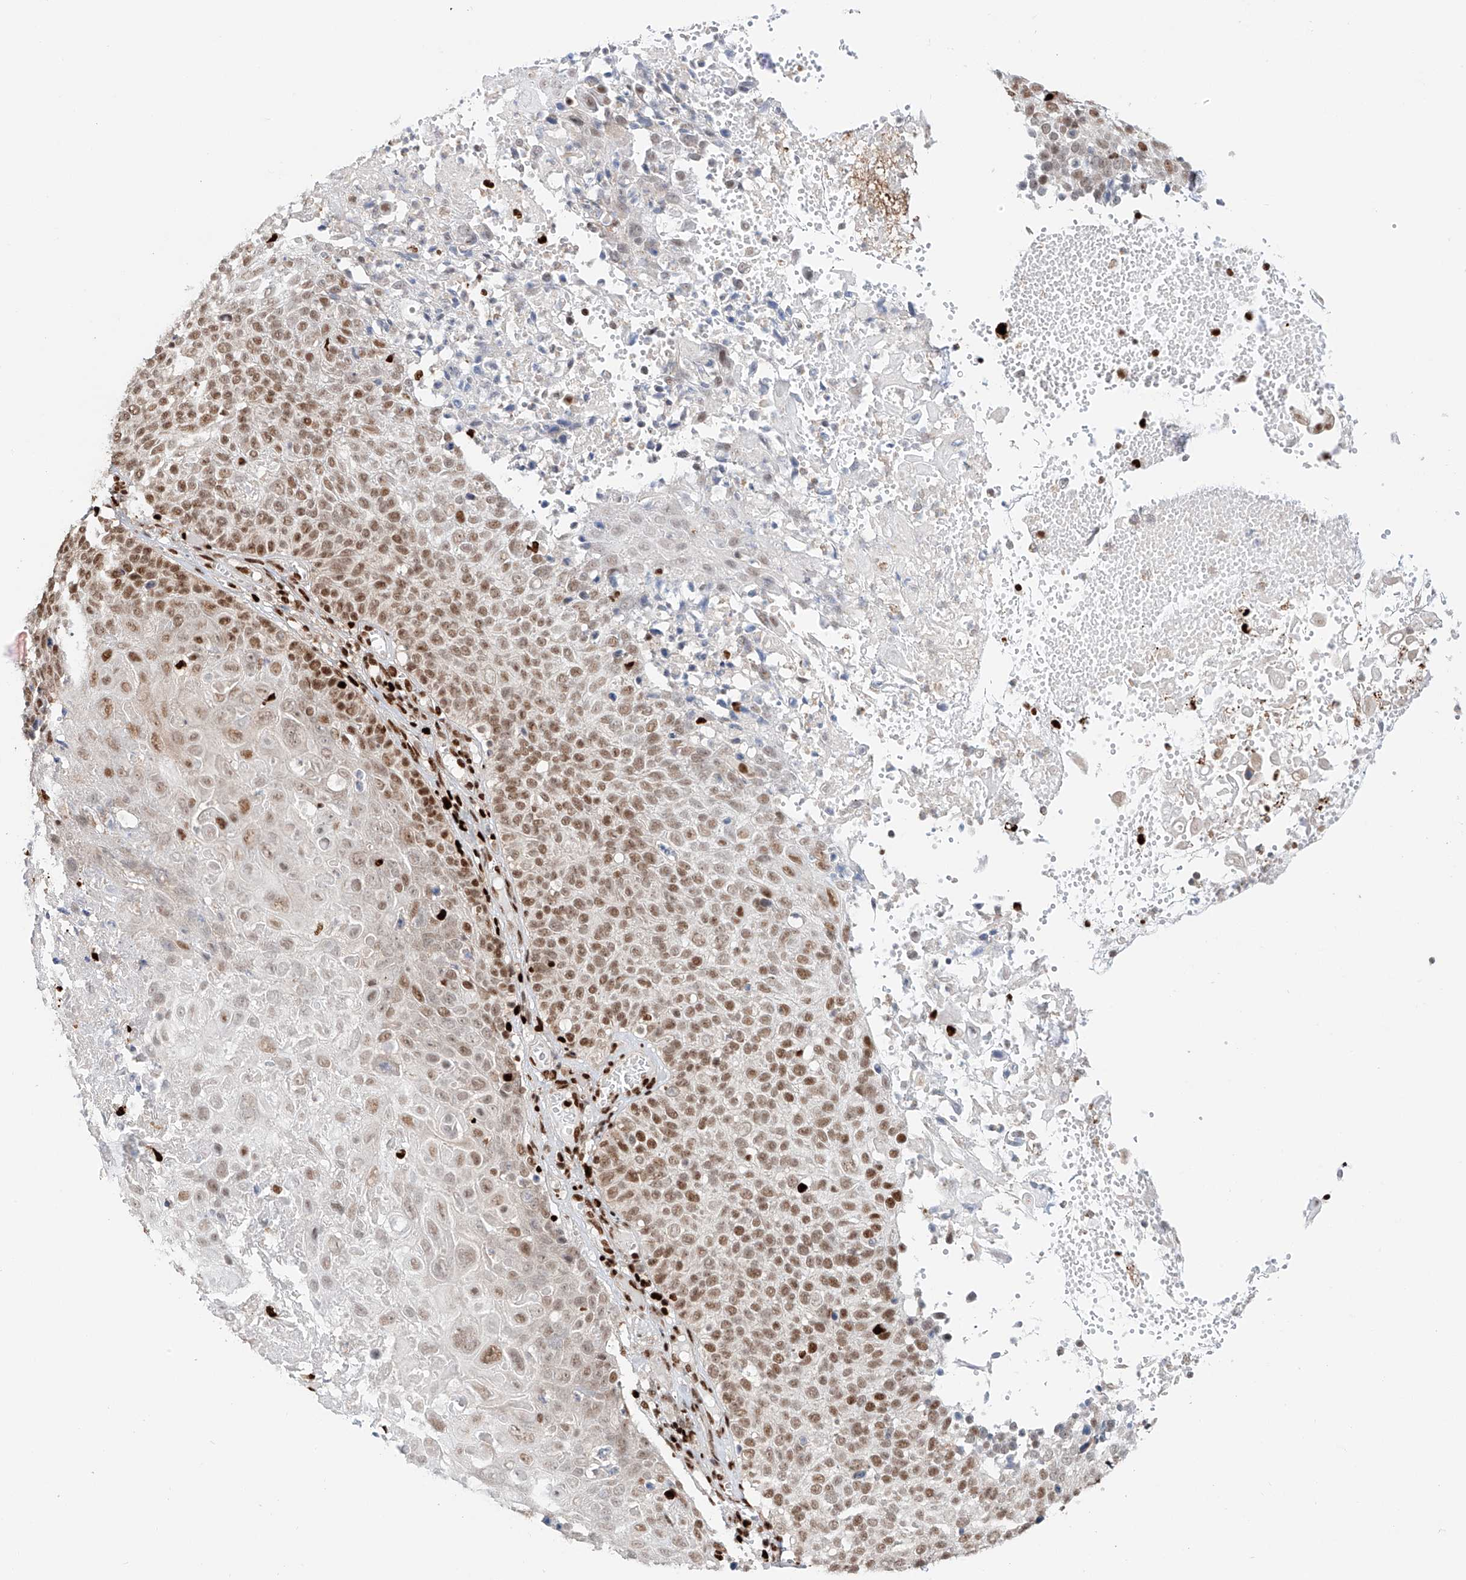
{"staining": {"intensity": "moderate", "quantity": "25%-75%", "location": "nuclear"}, "tissue": "cervical cancer", "cell_type": "Tumor cells", "image_type": "cancer", "snomed": [{"axis": "morphology", "description": "Squamous cell carcinoma, NOS"}, {"axis": "topography", "description": "Cervix"}], "caption": "A brown stain shows moderate nuclear positivity of a protein in cervical cancer tumor cells. (IHC, brightfield microscopy, high magnification).", "gene": "DZIP1L", "patient": {"sex": "female", "age": 74}}